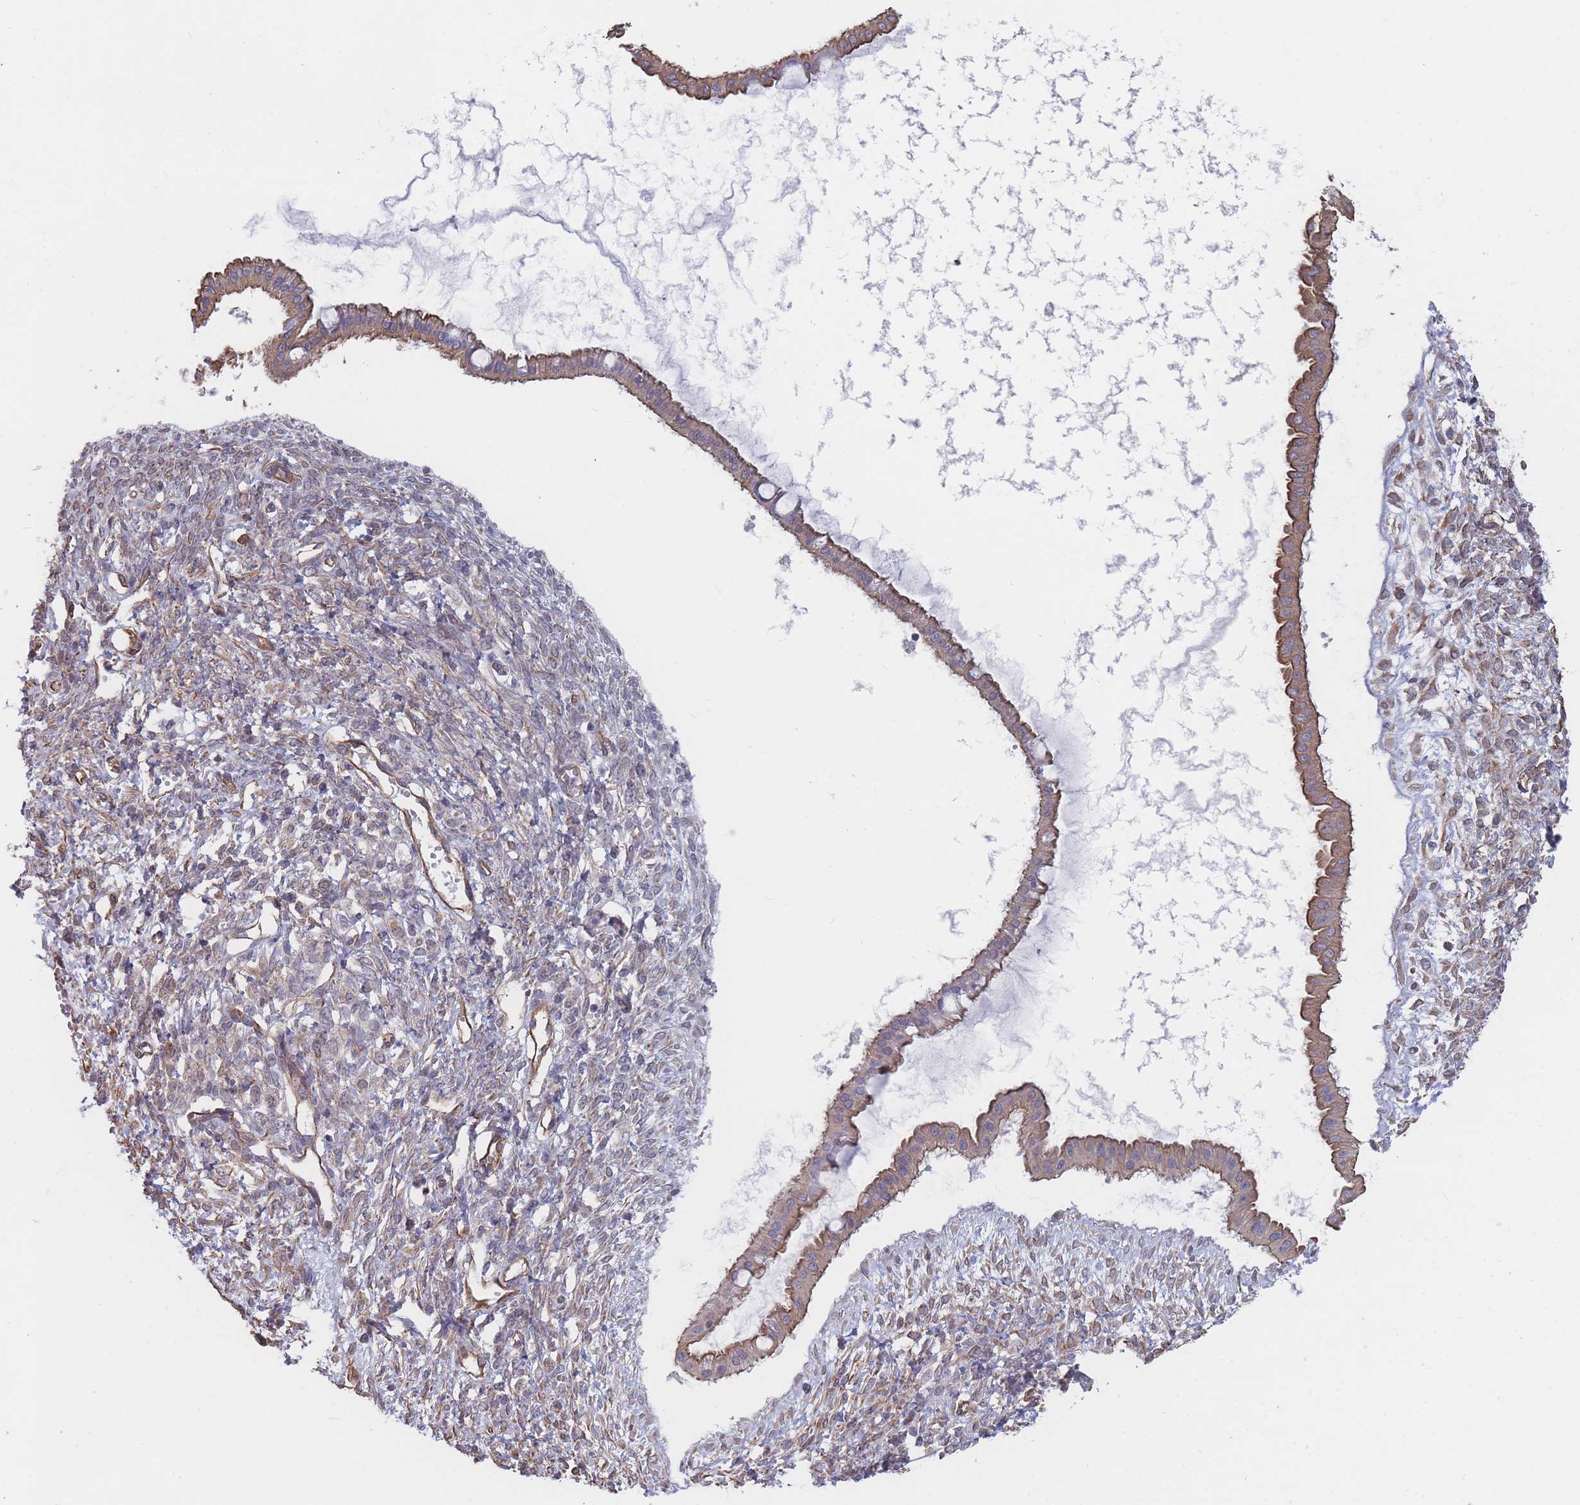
{"staining": {"intensity": "moderate", "quantity": "25%-75%", "location": "cytoplasmic/membranous"}, "tissue": "ovarian cancer", "cell_type": "Tumor cells", "image_type": "cancer", "snomed": [{"axis": "morphology", "description": "Cystadenocarcinoma, mucinous, NOS"}, {"axis": "topography", "description": "Ovary"}], "caption": "A medium amount of moderate cytoplasmic/membranous staining is present in approximately 25%-75% of tumor cells in ovarian cancer (mucinous cystadenocarcinoma) tissue.", "gene": "SLC1A6", "patient": {"sex": "female", "age": 73}}